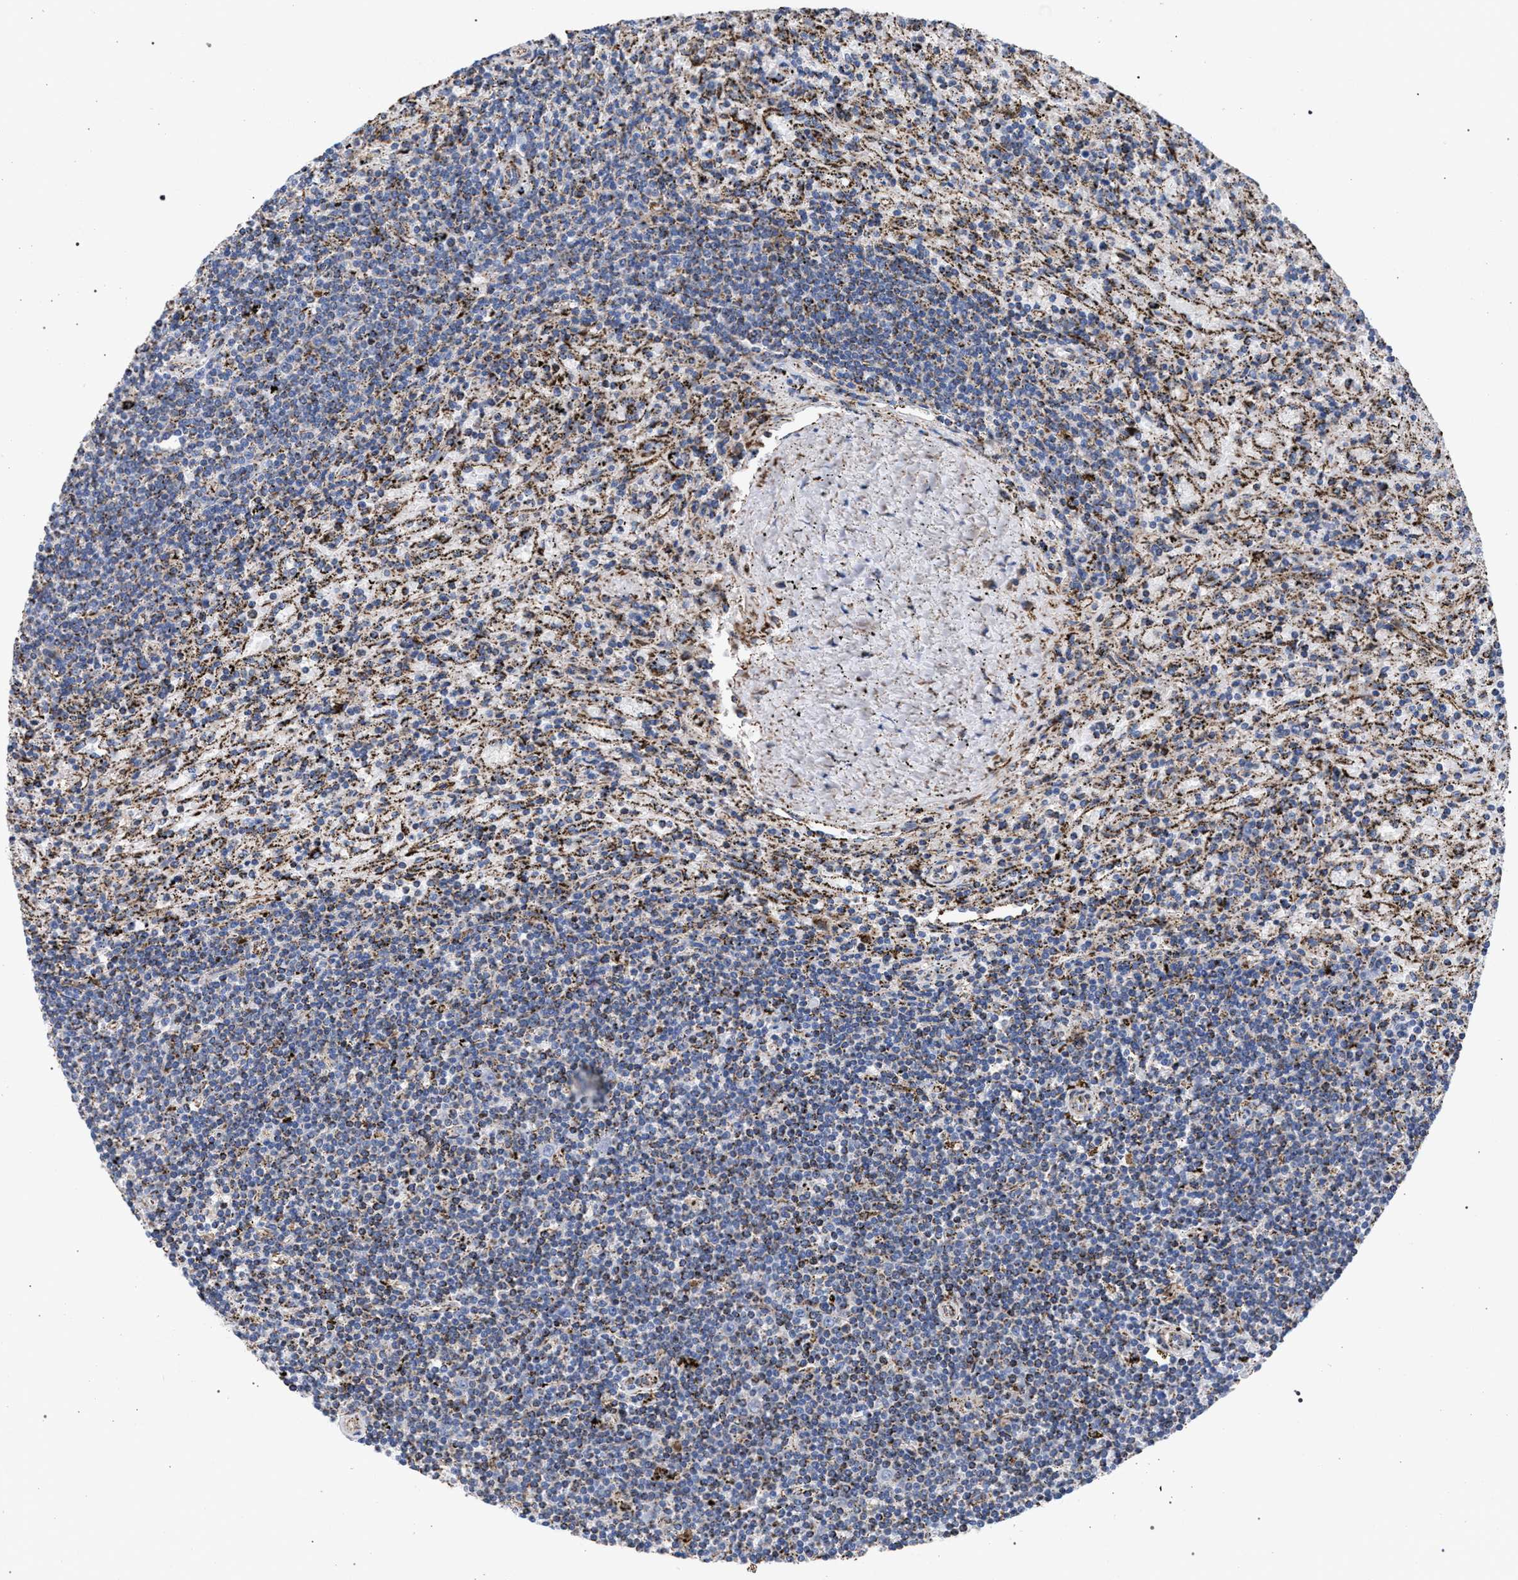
{"staining": {"intensity": "weak", "quantity": "<25%", "location": "cytoplasmic/membranous"}, "tissue": "lymphoma", "cell_type": "Tumor cells", "image_type": "cancer", "snomed": [{"axis": "morphology", "description": "Malignant lymphoma, non-Hodgkin's type, Low grade"}, {"axis": "topography", "description": "Spleen"}], "caption": "IHC photomicrograph of lymphoma stained for a protein (brown), which reveals no positivity in tumor cells.", "gene": "ACADS", "patient": {"sex": "male", "age": 76}}